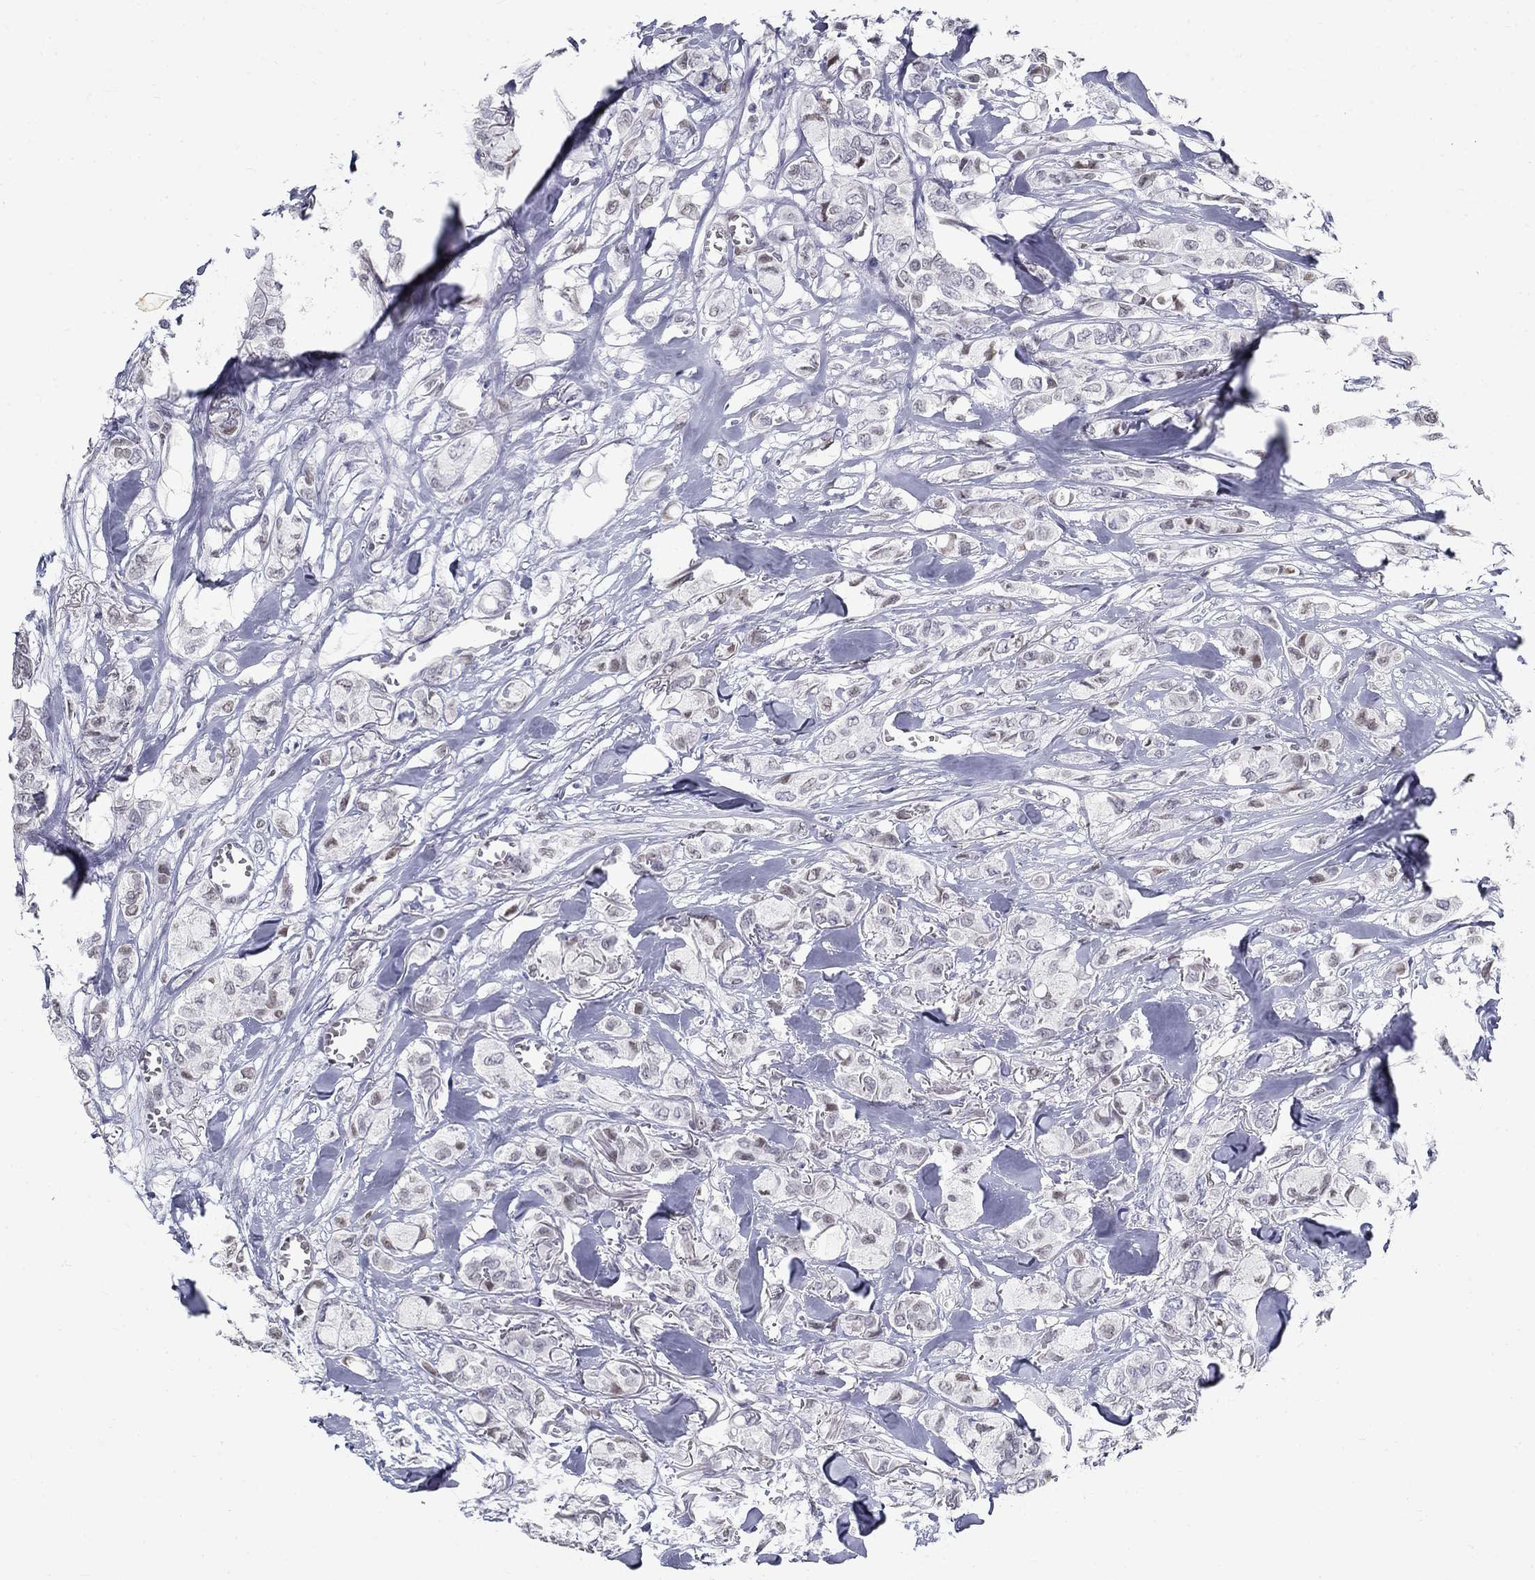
{"staining": {"intensity": "negative", "quantity": "none", "location": "none"}, "tissue": "breast cancer", "cell_type": "Tumor cells", "image_type": "cancer", "snomed": [{"axis": "morphology", "description": "Duct carcinoma"}, {"axis": "topography", "description": "Breast"}], "caption": "The immunohistochemistry histopathology image has no significant positivity in tumor cells of breast intraductal carcinoma tissue.", "gene": "GUCA1A", "patient": {"sex": "female", "age": 85}}